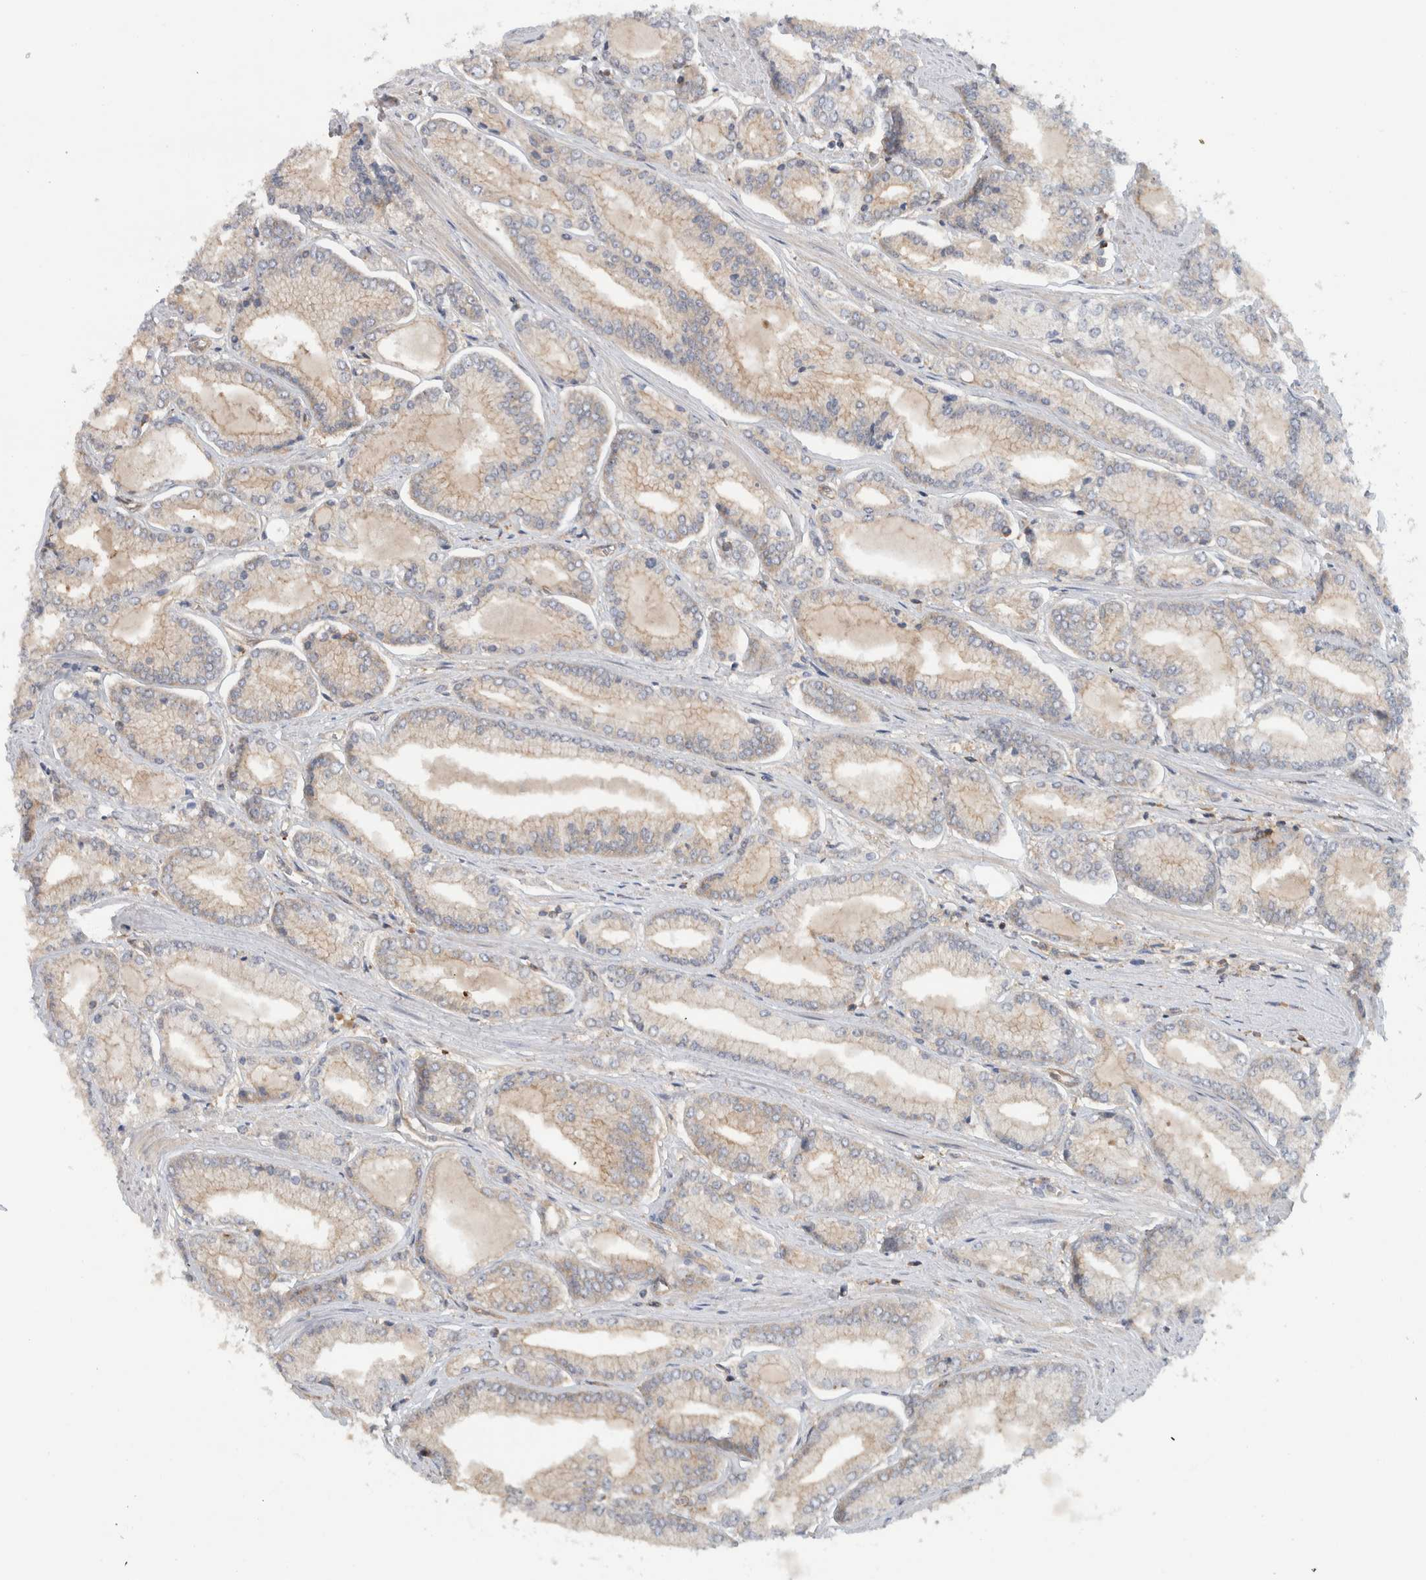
{"staining": {"intensity": "weak", "quantity": "<25%", "location": "cytoplasmic/membranous"}, "tissue": "prostate cancer", "cell_type": "Tumor cells", "image_type": "cancer", "snomed": [{"axis": "morphology", "description": "Adenocarcinoma, Low grade"}, {"axis": "topography", "description": "Prostate"}], "caption": "Tumor cells show no significant expression in prostate cancer (low-grade adenocarcinoma).", "gene": "MPRIP", "patient": {"sex": "male", "age": 52}}